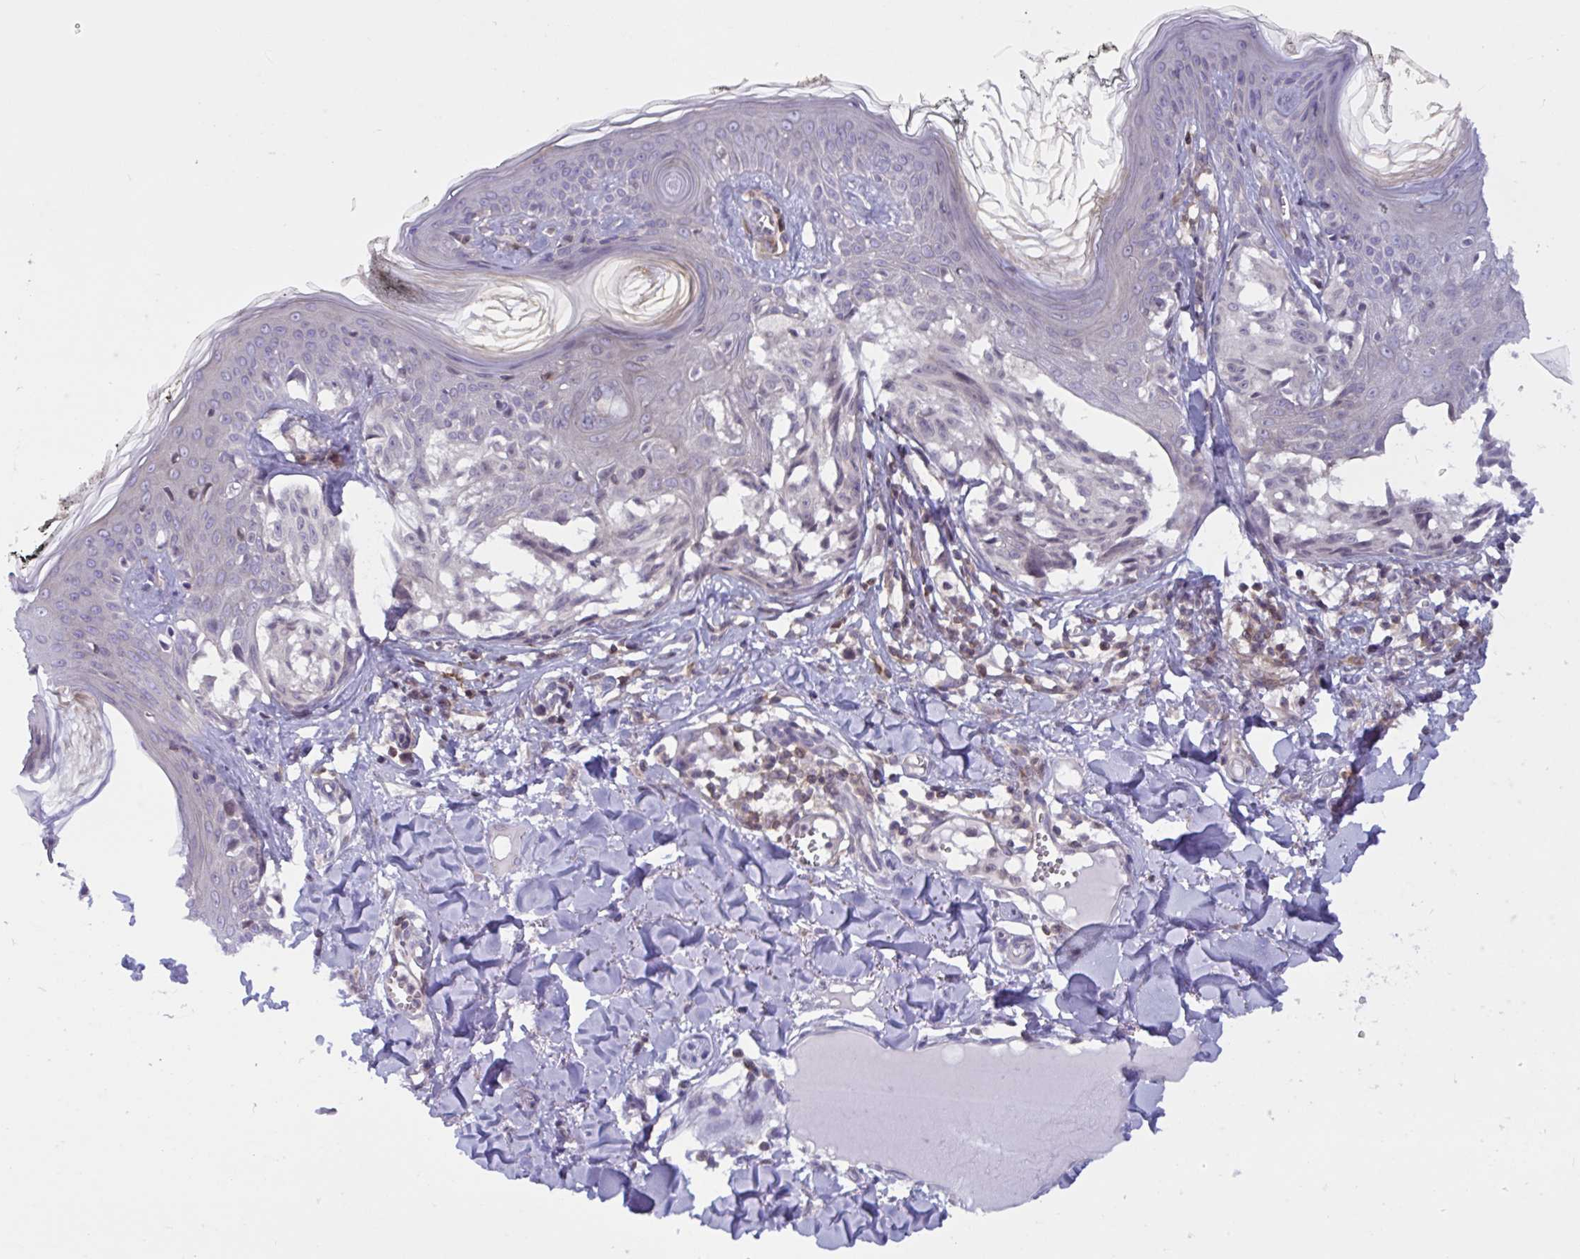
{"staining": {"intensity": "negative", "quantity": "none", "location": "none"}, "tissue": "melanoma", "cell_type": "Tumor cells", "image_type": "cancer", "snomed": [{"axis": "morphology", "description": "Malignant melanoma, NOS"}, {"axis": "topography", "description": "Skin"}], "caption": "High magnification brightfield microscopy of malignant melanoma stained with DAB (3,3'-diaminobenzidine) (brown) and counterstained with hematoxylin (blue): tumor cells show no significant expression. (Brightfield microscopy of DAB IHC at high magnification).", "gene": "TANK", "patient": {"sex": "female", "age": 43}}